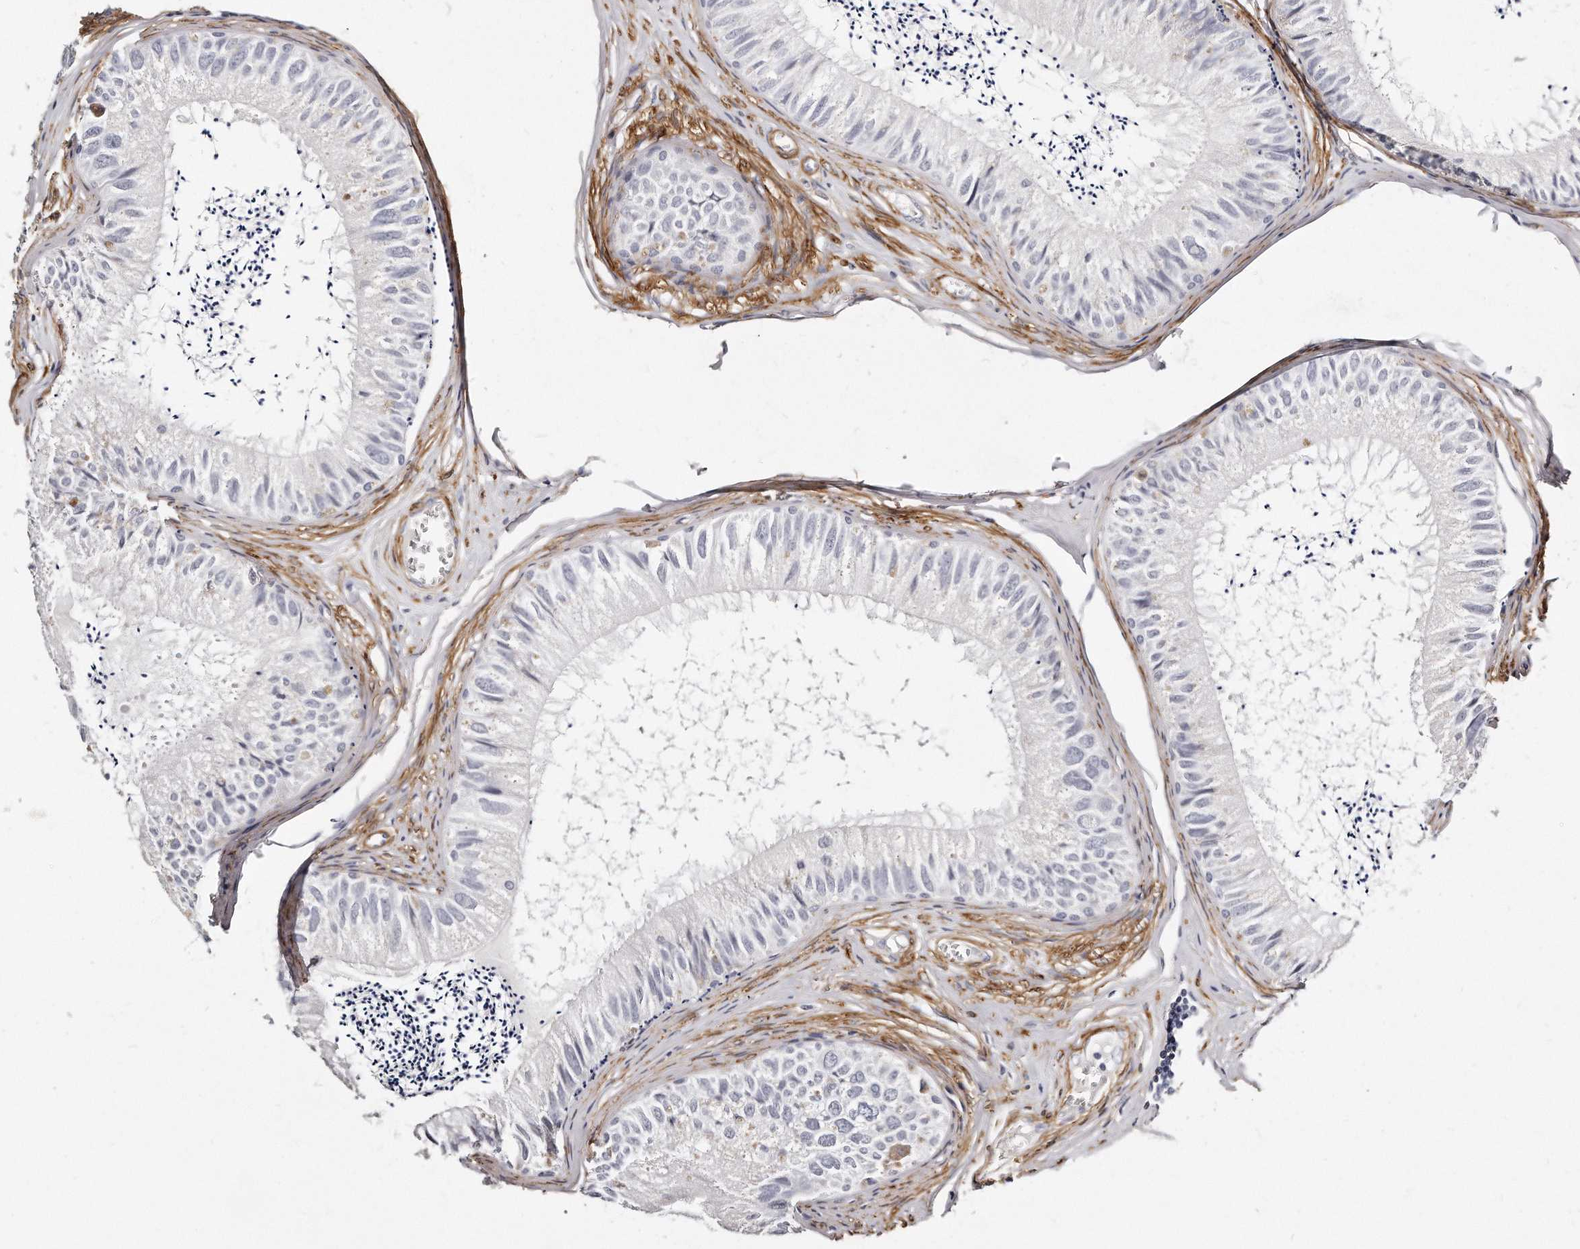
{"staining": {"intensity": "negative", "quantity": "none", "location": "none"}, "tissue": "epididymis", "cell_type": "Glandular cells", "image_type": "normal", "snomed": [{"axis": "morphology", "description": "Normal tissue, NOS"}, {"axis": "topography", "description": "Epididymis"}], "caption": "DAB (3,3'-diaminobenzidine) immunohistochemical staining of unremarkable epididymis shows no significant staining in glandular cells. (DAB (3,3'-diaminobenzidine) IHC with hematoxylin counter stain).", "gene": "LMOD1", "patient": {"sex": "male", "age": 79}}